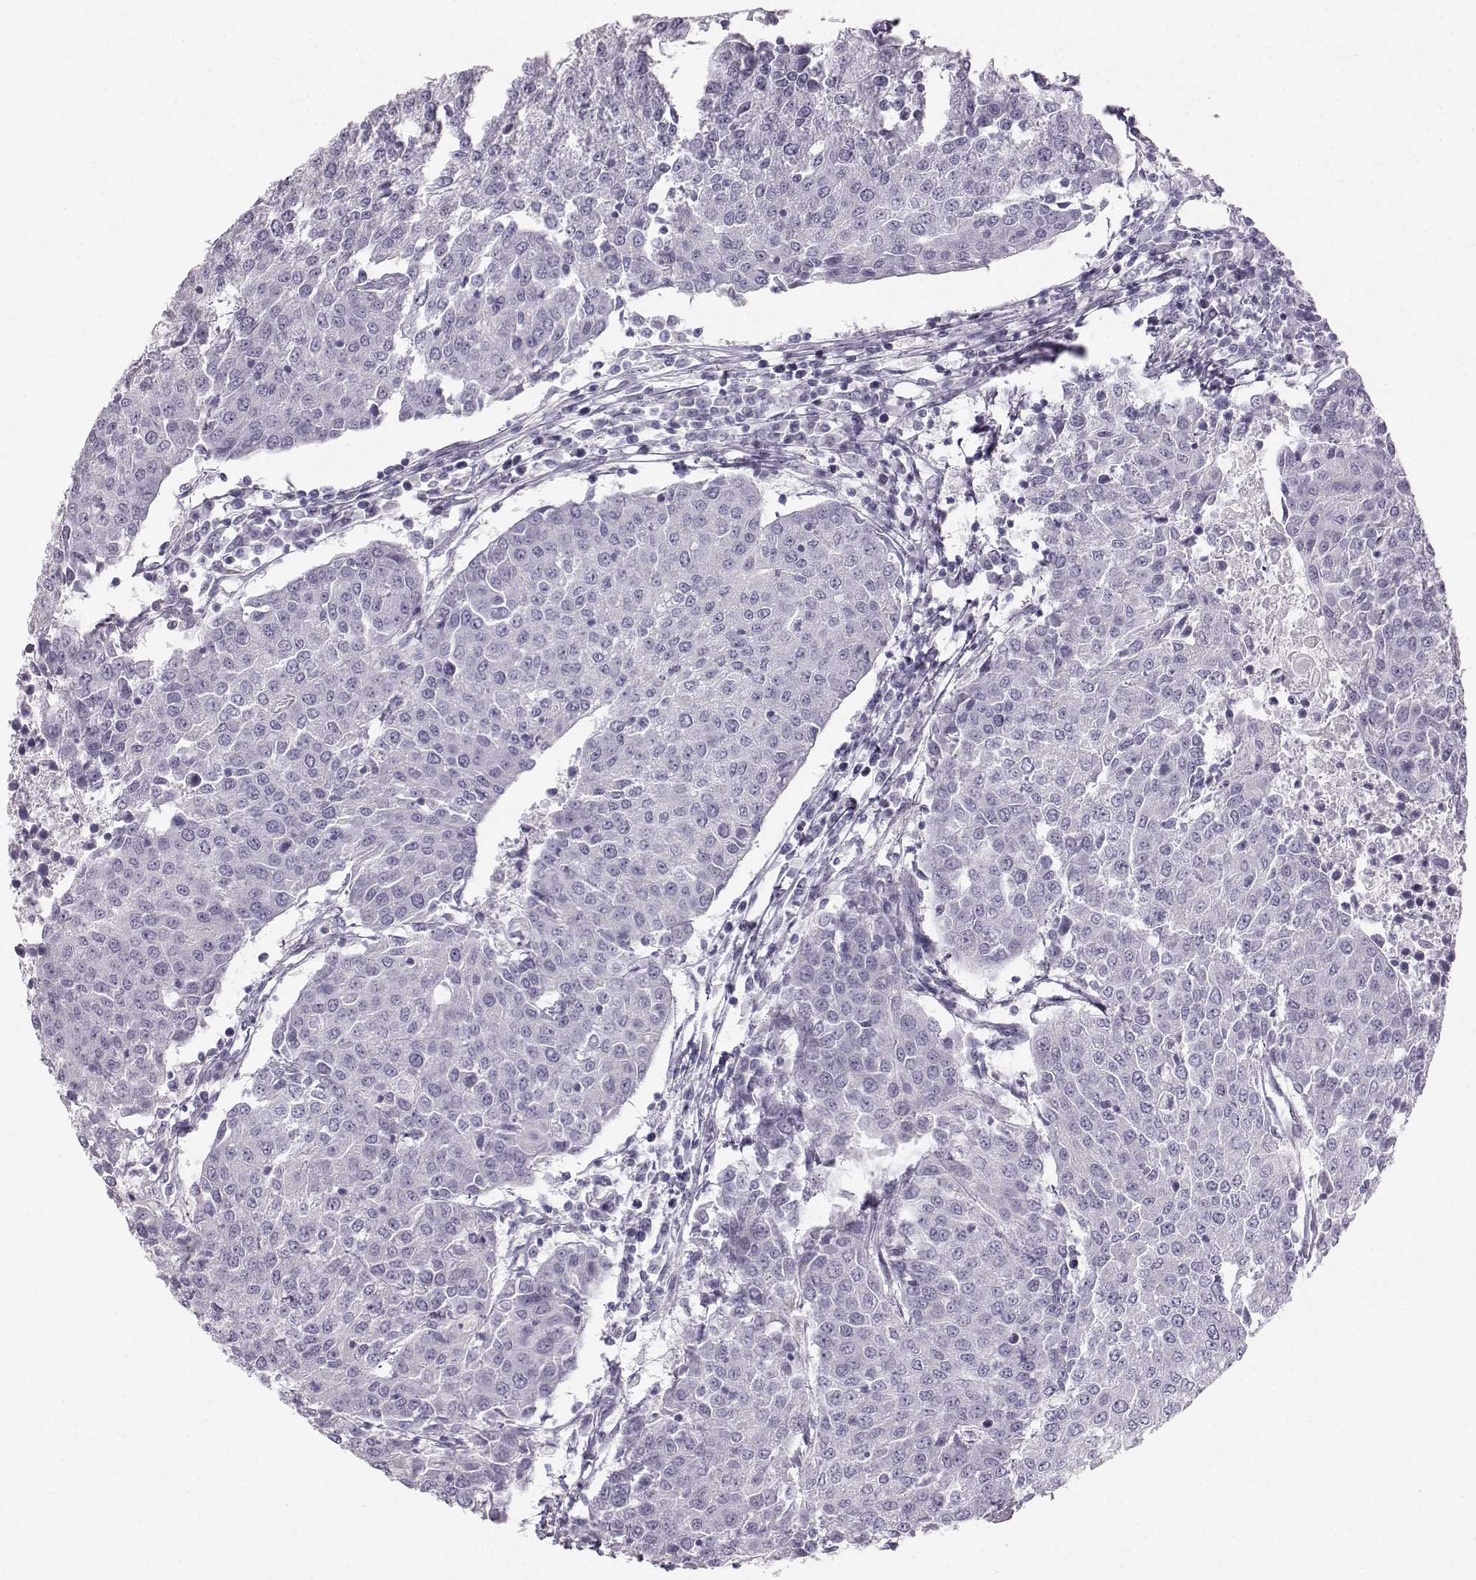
{"staining": {"intensity": "negative", "quantity": "none", "location": "none"}, "tissue": "urothelial cancer", "cell_type": "Tumor cells", "image_type": "cancer", "snomed": [{"axis": "morphology", "description": "Urothelial carcinoma, High grade"}, {"axis": "topography", "description": "Urinary bladder"}], "caption": "There is no significant expression in tumor cells of urothelial cancer.", "gene": "OIP5", "patient": {"sex": "female", "age": 85}}